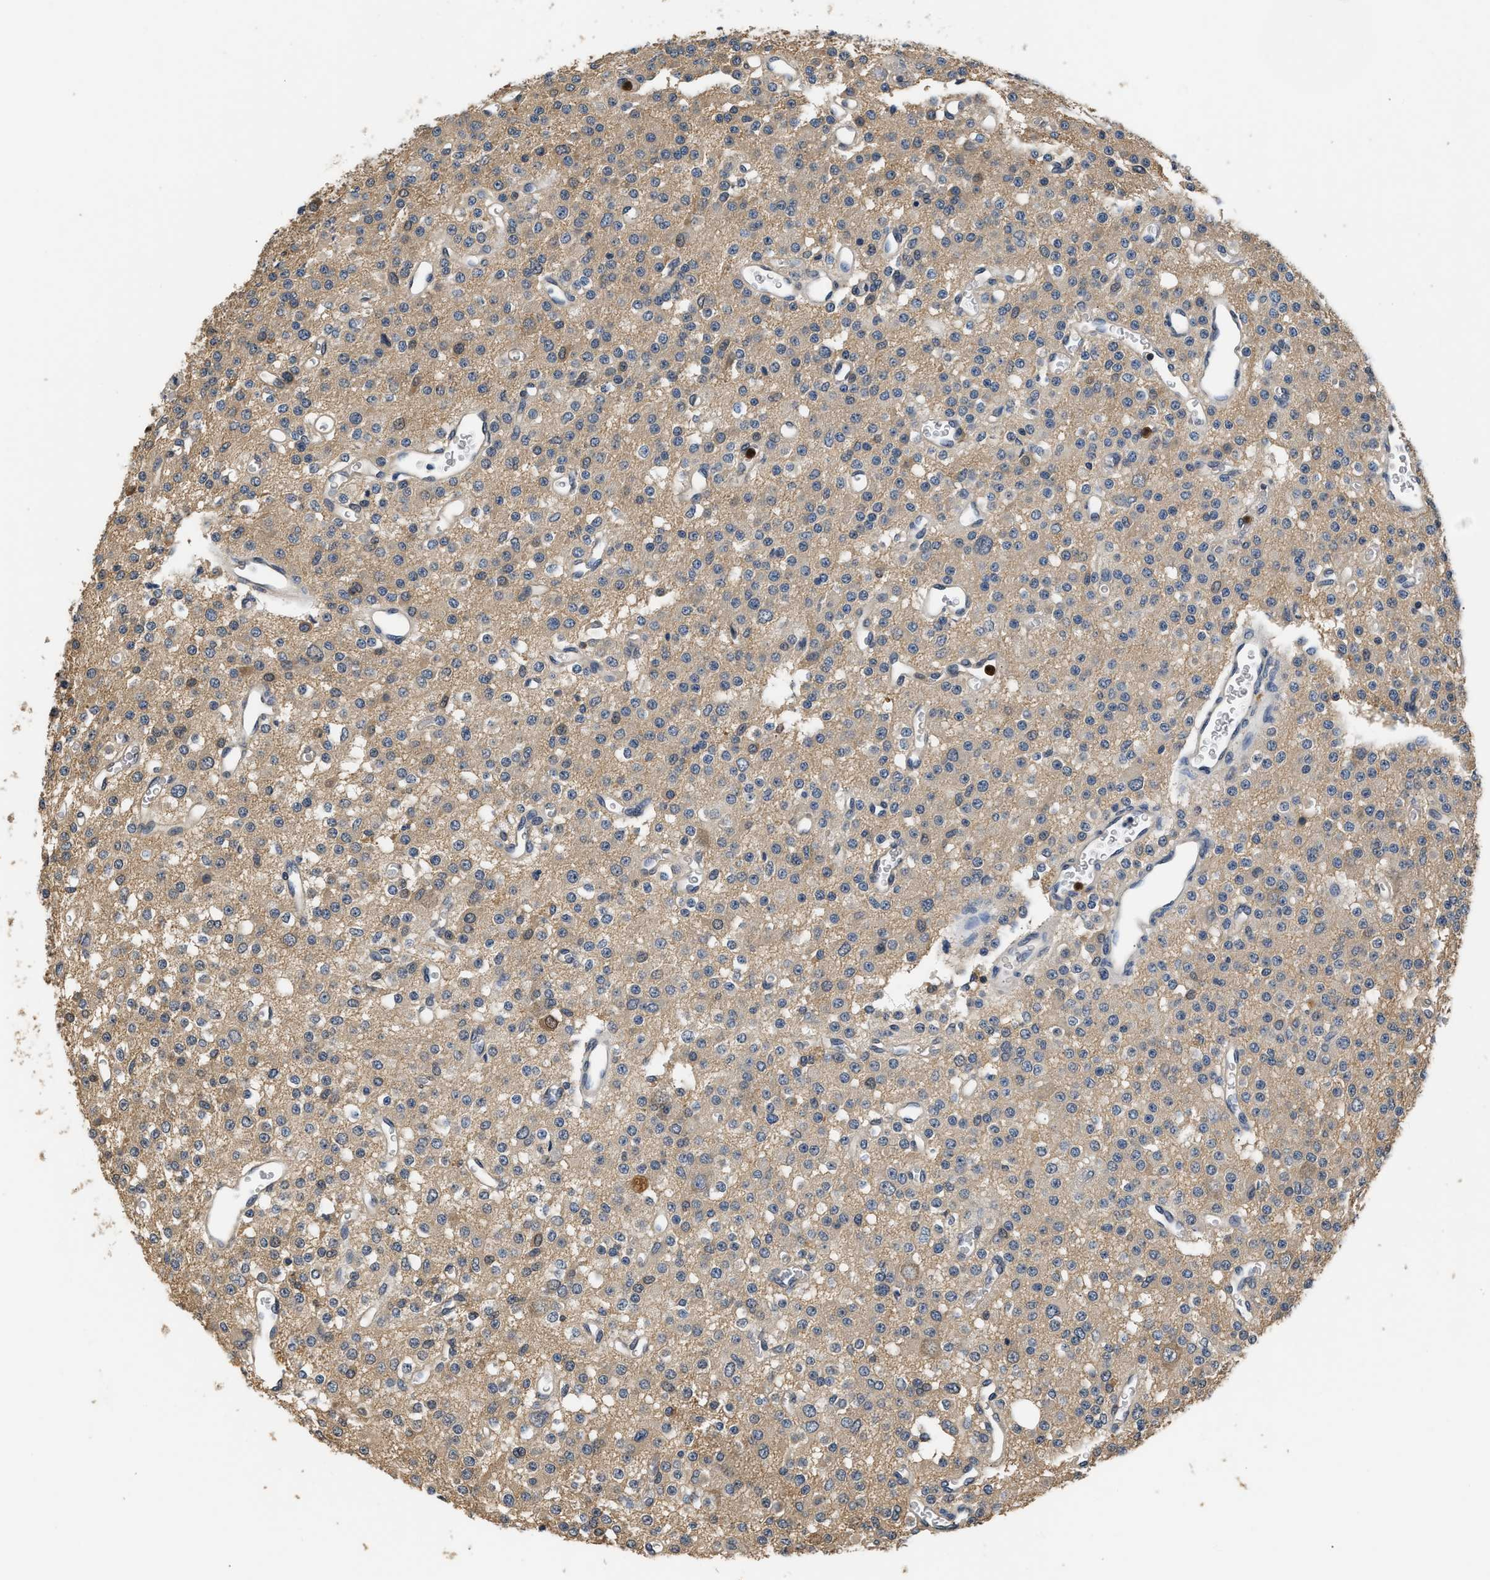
{"staining": {"intensity": "weak", "quantity": ">75%", "location": "cytoplasmic/membranous"}, "tissue": "glioma", "cell_type": "Tumor cells", "image_type": "cancer", "snomed": [{"axis": "morphology", "description": "Glioma, malignant, Low grade"}, {"axis": "topography", "description": "Brain"}], "caption": "This histopathology image reveals IHC staining of human malignant glioma (low-grade), with low weak cytoplasmic/membranous staining in approximately >75% of tumor cells.", "gene": "GPI", "patient": {"sex": "male", "age": 38}}